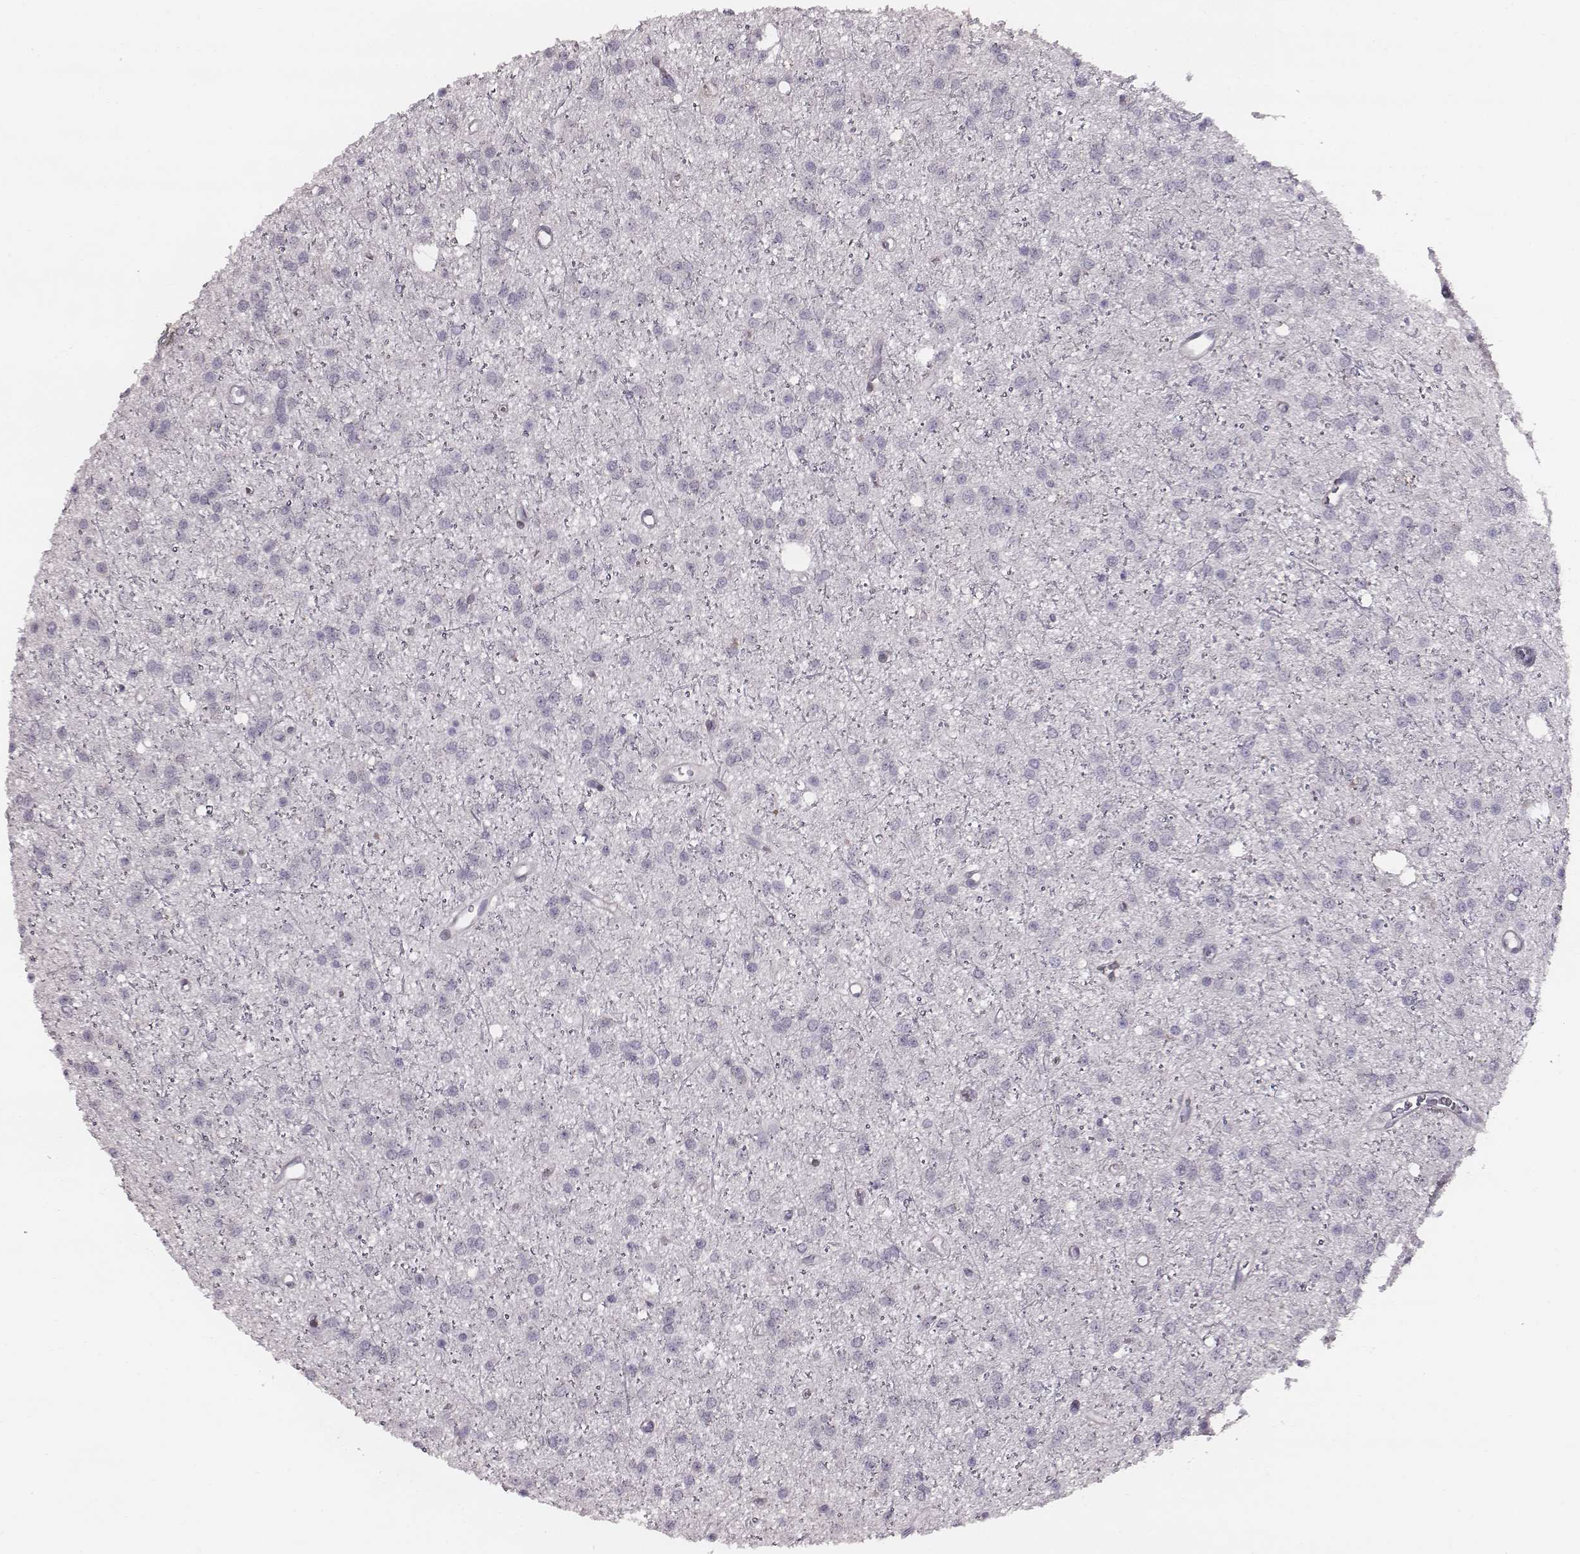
{"staining": {"intensity": "negative", "quantity": "none", "location": "none"}, "tissue": "glioma", "cell_type": "Tumor cells", "image_type": "cancer", "snomed": [{"axis": "morphology", "description": "Glioma, malignant, Low grade"}, {"axis": "topography", "description": "Brain"}], "caption": "Tumor cells show no significant protein positivity in malignant glioma (low-grade). The staining is performed using DAB (3,3'-diaminobenzidine) brown chromogen with nuclei counter-stained in using hematoxylin.", "gene": "PDE8B", "patient": {"sex": "male", "age": 27}}